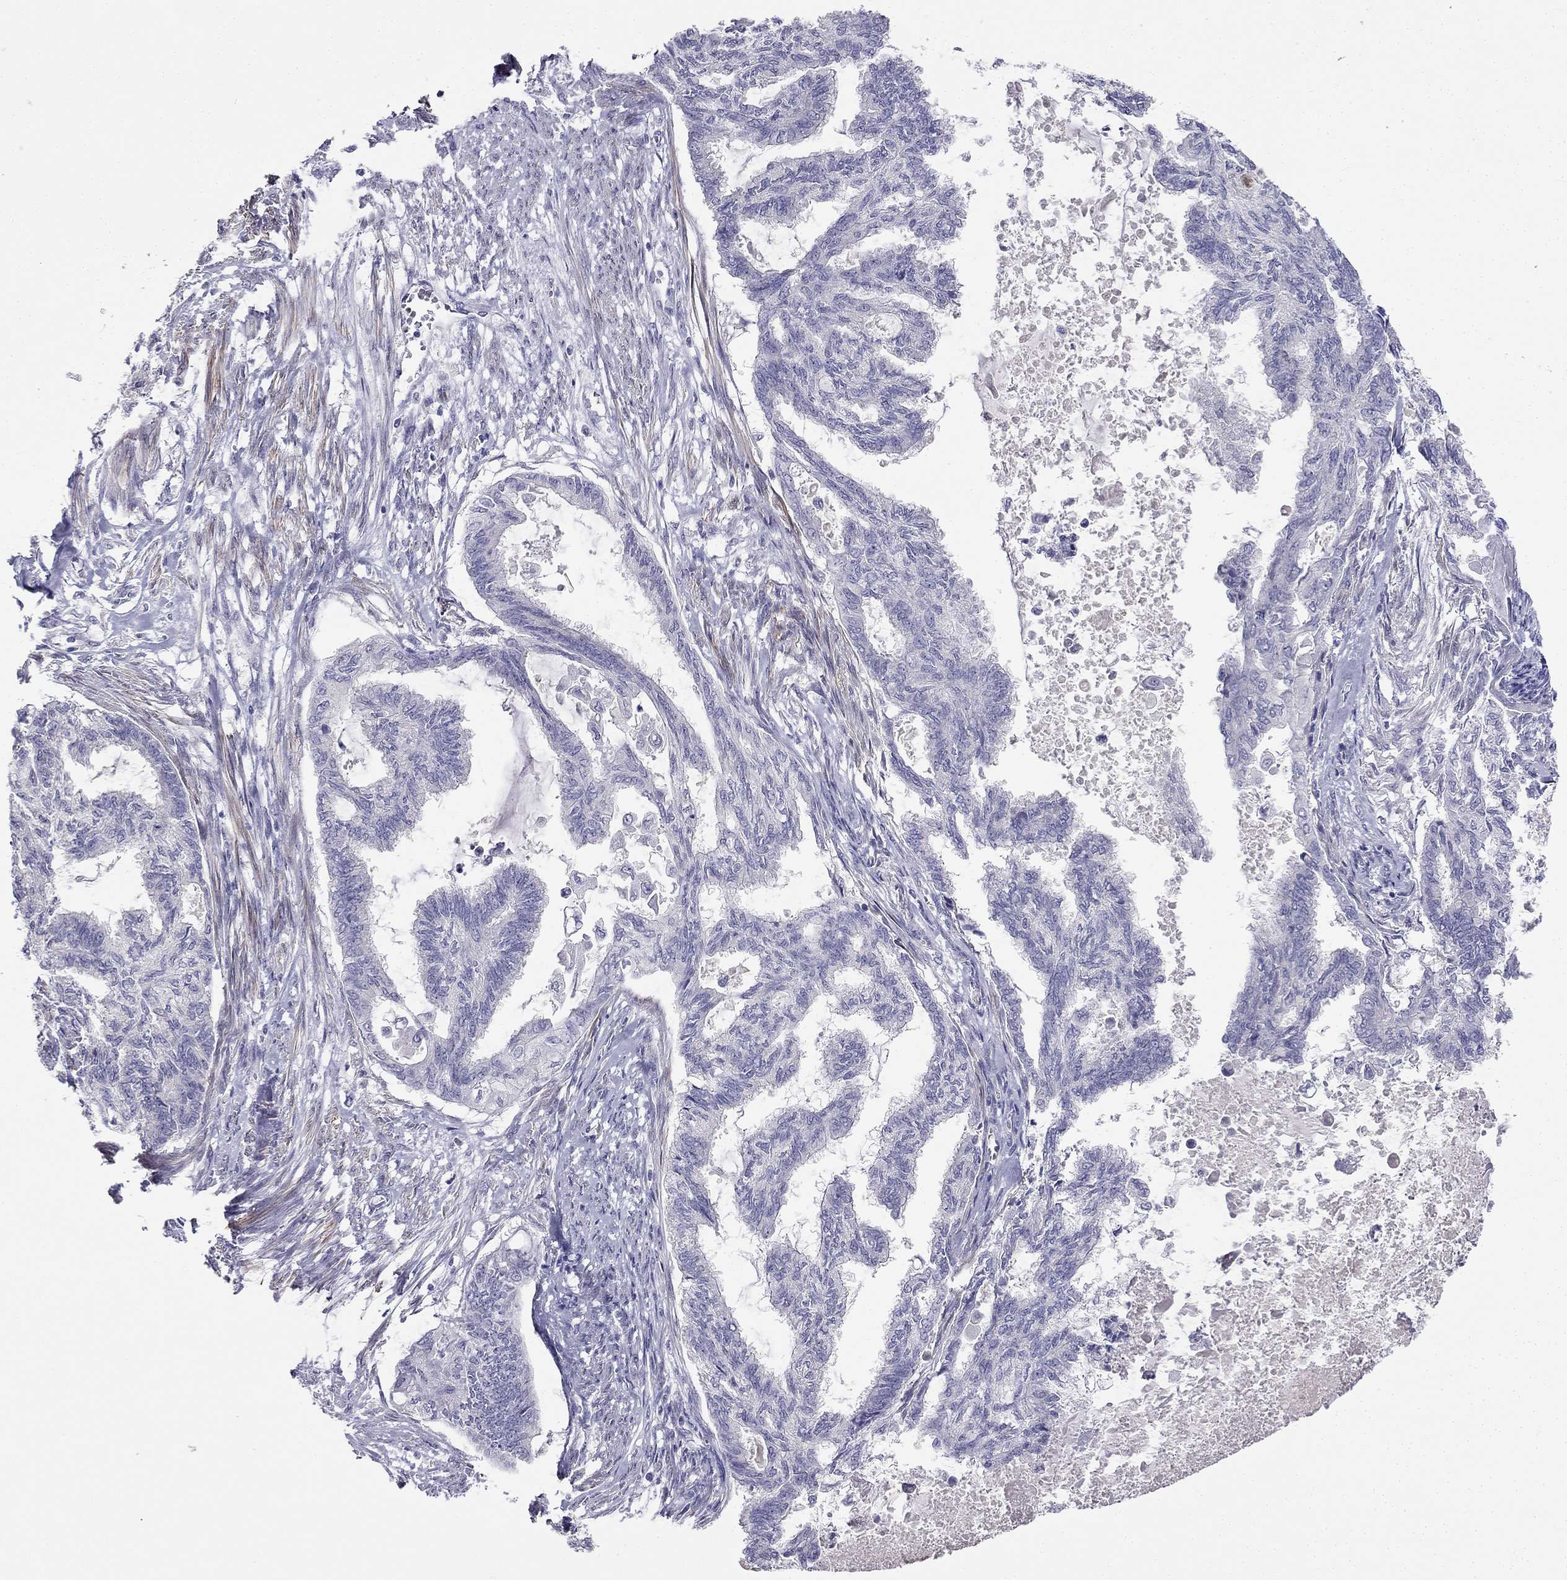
{"staining": {"intensity": "negative", "quantity": "none", "location": "none"}, "tissue": "endometrial cancer", "cell_type": "Tumor cells", "image_type": "cancer", "snomed": [{"axis": "morphology", "description": "Adenocarcinoma, NOS"}, {"axis": "topography", "description": "Endometrium"}], "caption": "Protein analysis of endometrial cancer displays no significant expression in tumor cells.", "gene": "C16orf89", "patient": {"sex": "female", "age": 86}}